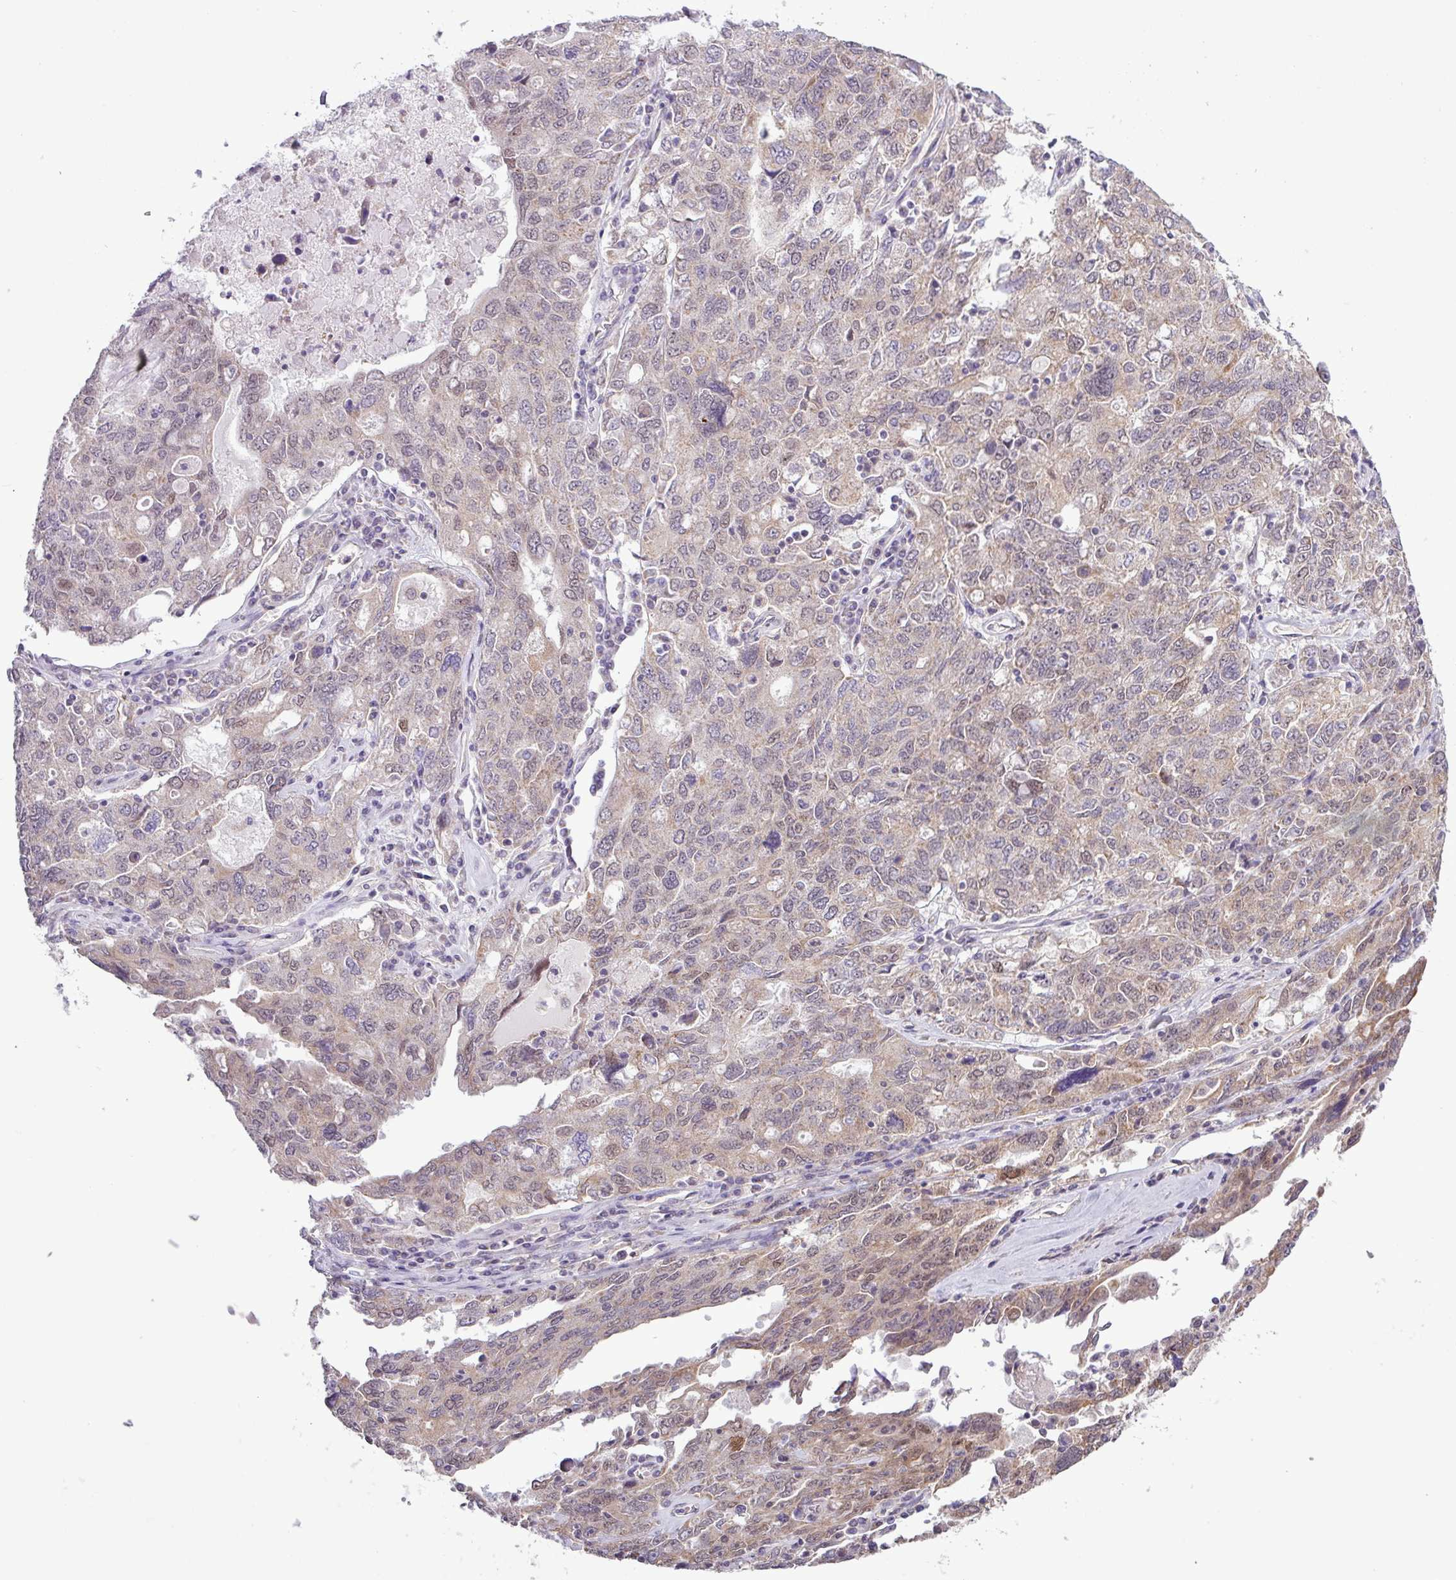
{"staining": {"intensity": "weak", "quantity": "25%-75%", "location": "cytoplasmic/membranous,nuclear"}, "tissue": "ovarian cancer", "cell_type": "Tumor cells", "image_type": "cancer", "snomed": [{"axis": "morphology", "description": "Carcinoma, endometroid"}, {"axis": "topography", "description": "Ovary"}], "caption": "IHC of human endometroid carcinoma (ovarian) shows low levels of weak cytoplasmic/membranous and nuclear staining in approximately 25%-75% of tumor cells.", "gene": "ZNF217", "patient": {"sex": "female", "age": 62}}